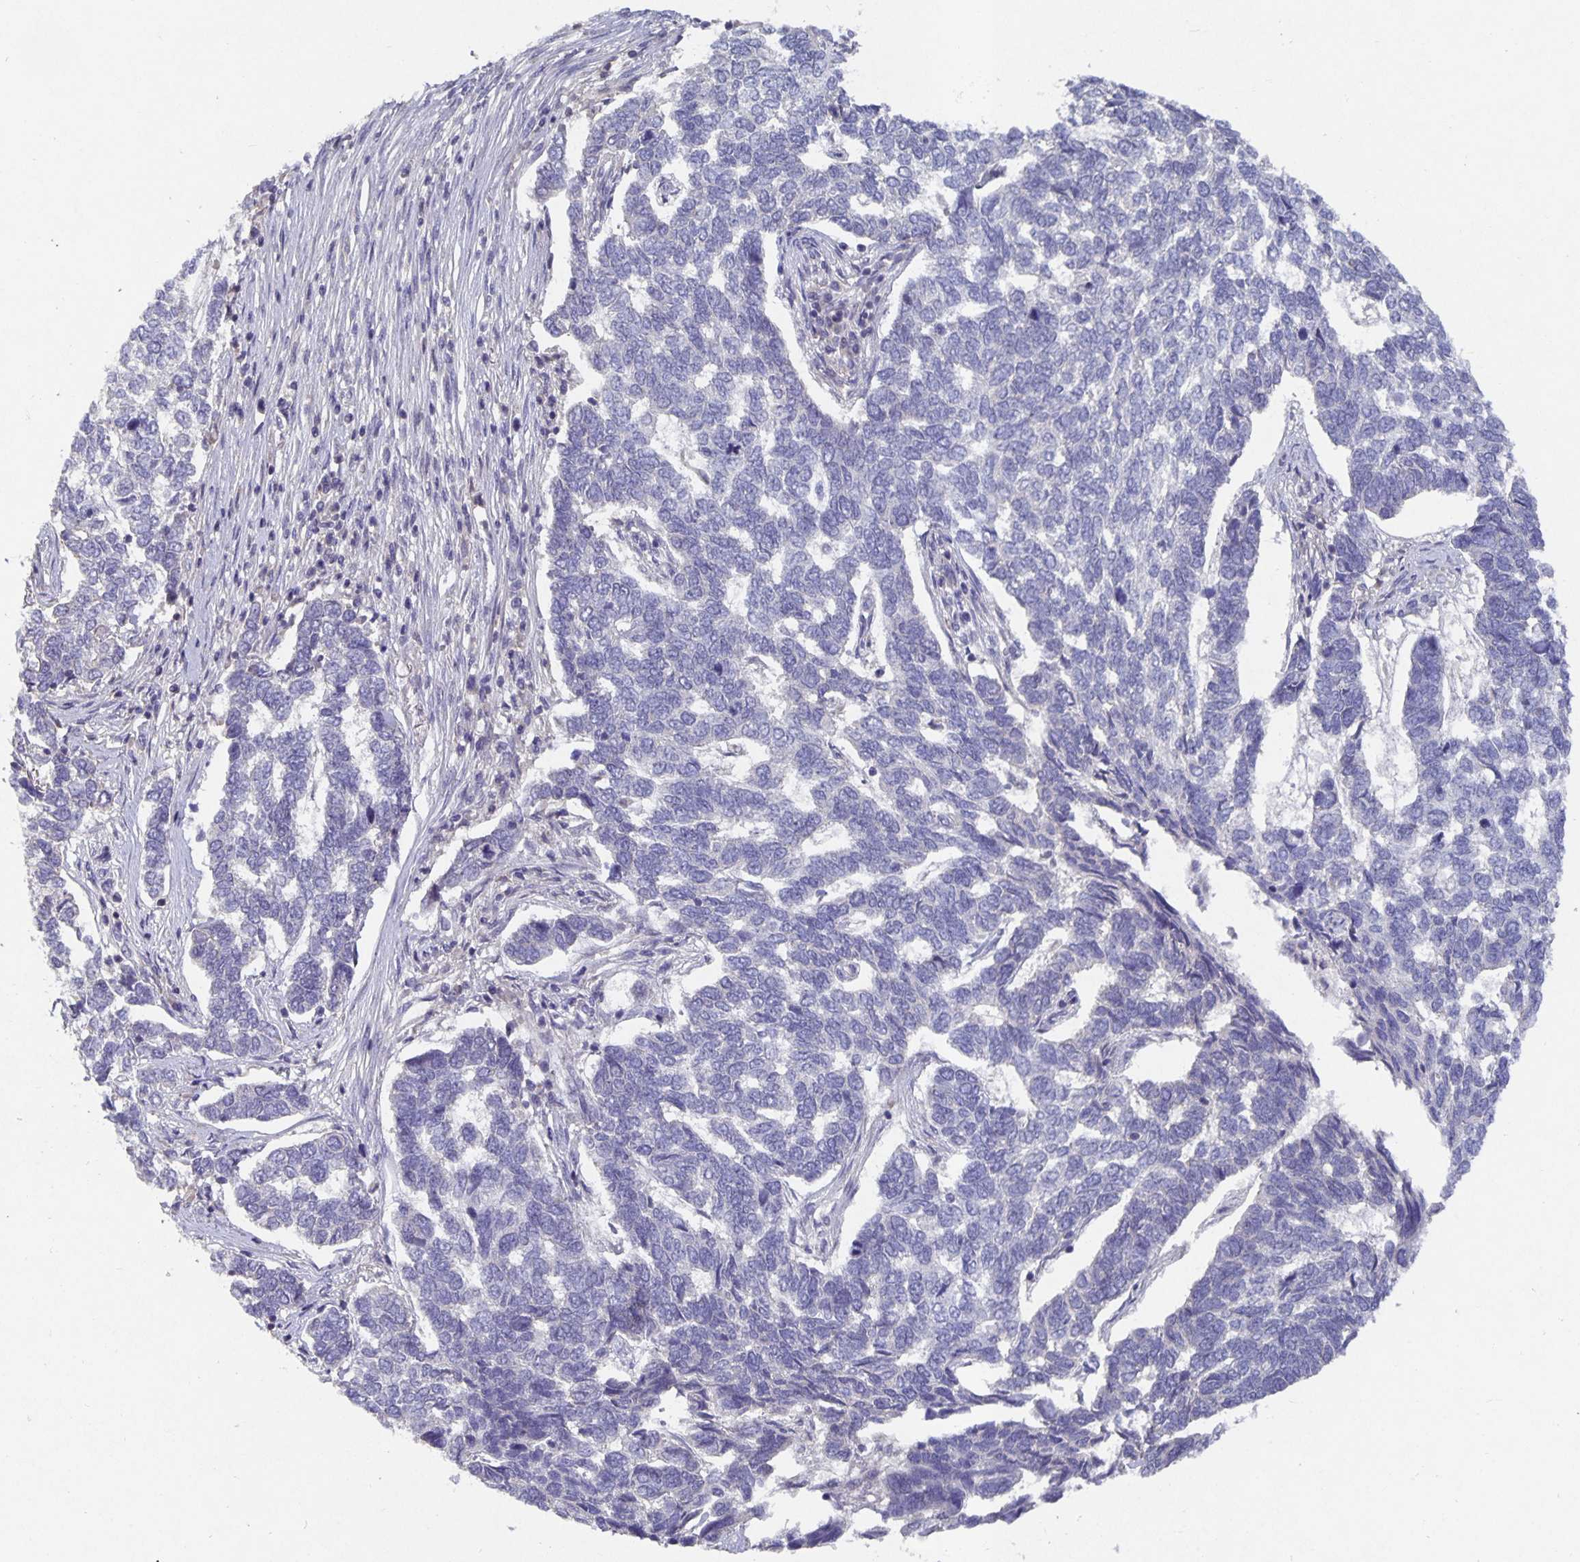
{"staining": {"intensity": "negative", "quantity": "none", "location": "none"}, "tissue": "skin cancer", "cell_type": "Tumor cells", "image_type": "cancer", "snomed": [{"axis": "morphology", "description": "Basal cell carcinoma"}, {"axis": "topography", "description": "Skin"}], "caption": "Immunohistochemical staining of skin cancer (basal cell carcinoma) displays no significant positivity in tumor cells.", "gene": "HEPN1", "patient": {"sex": "female", "age": 65}}